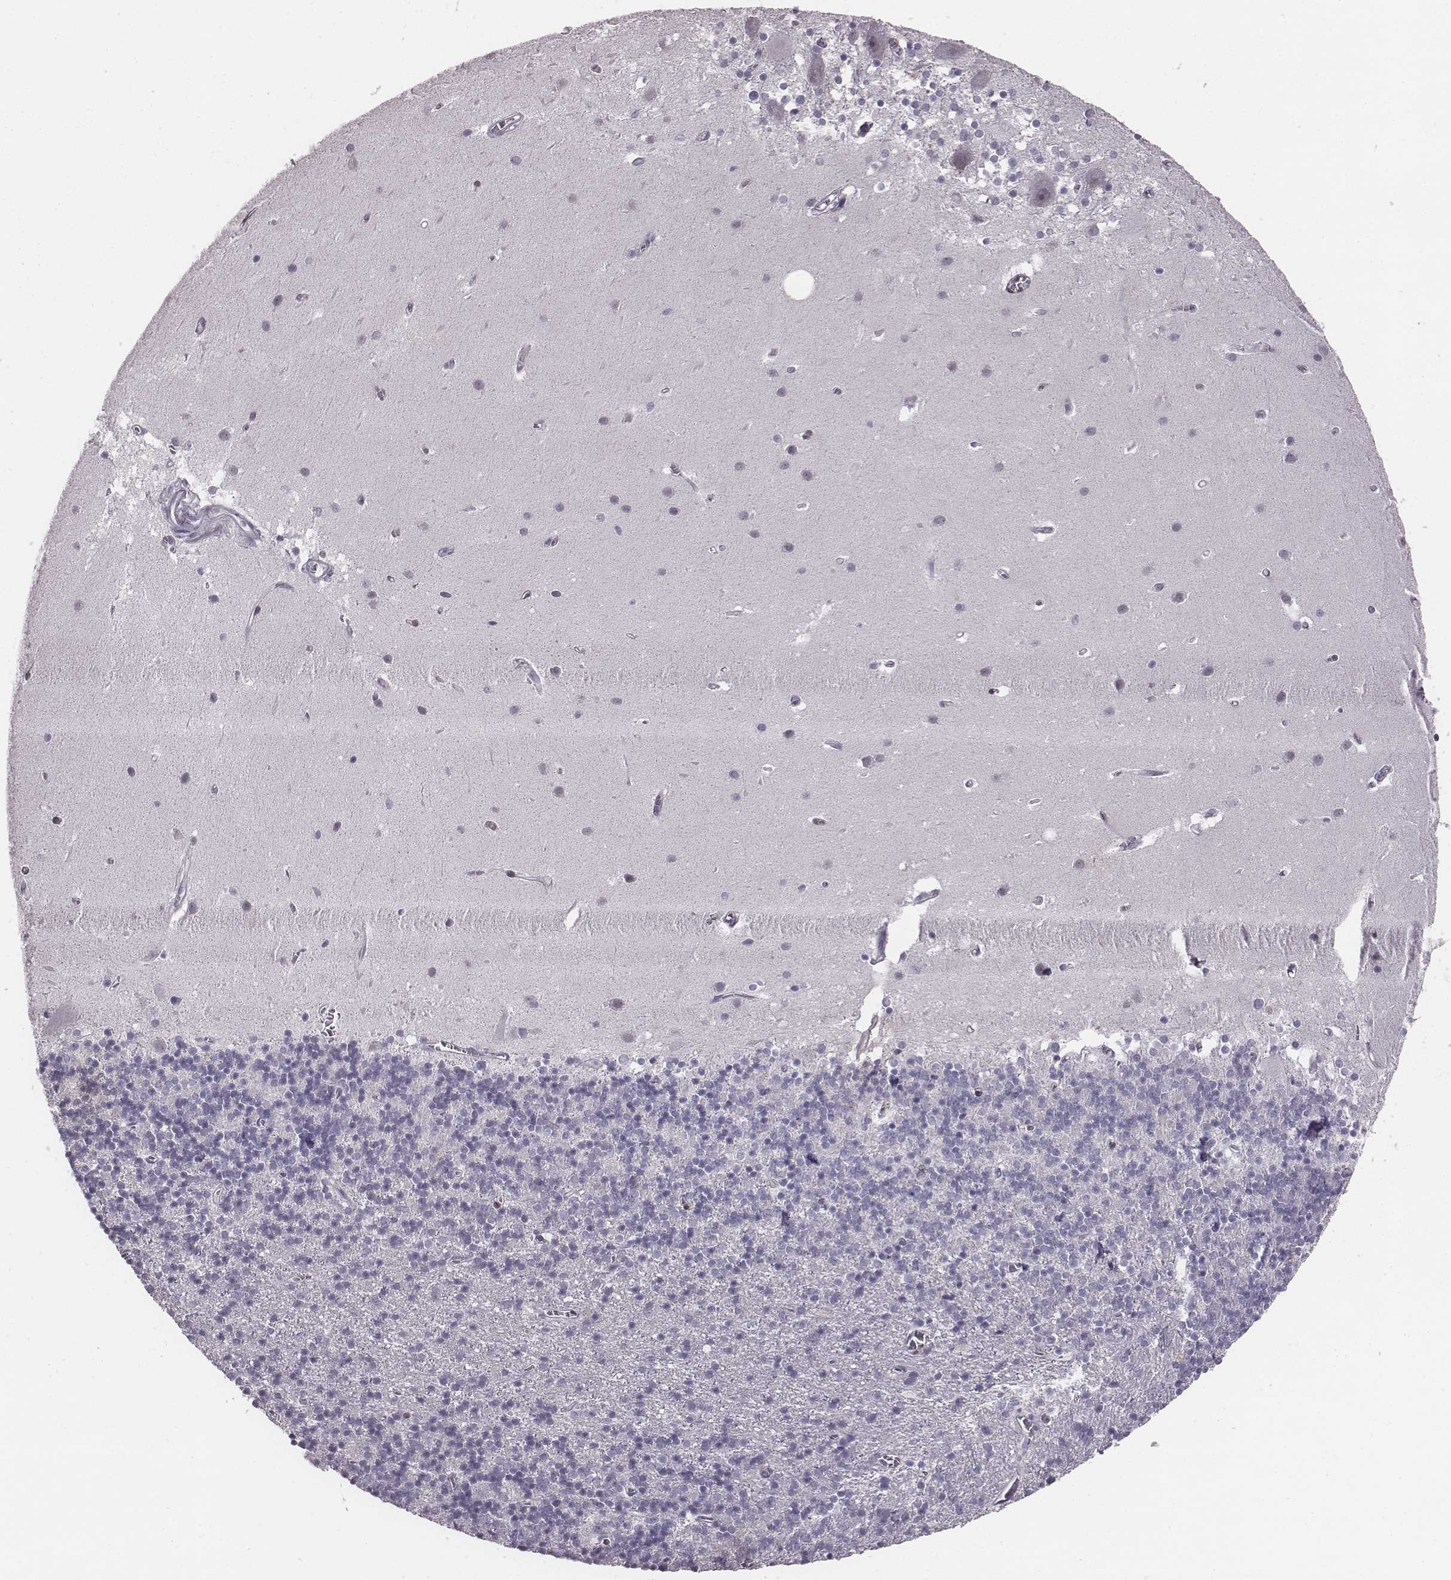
{"staining": {"intensity": "negative", "quantity": "none", "location": "none"}, "tissue": "cerebellum", "cell_type": "Cells in granular layer", "image_type": "normal", "snomed": [{"axis": "morphology", "description": "Normal tissue, NOS"}, {"axis": "topography", "description": "Cerebellum"}], "caption": "A micrograph of cerebellum stained for a protein demonstrates no brown staining in cells in granular layer.", "gene": "ENSG00000284762", "patient": {"sex": "male", "age": 70}}